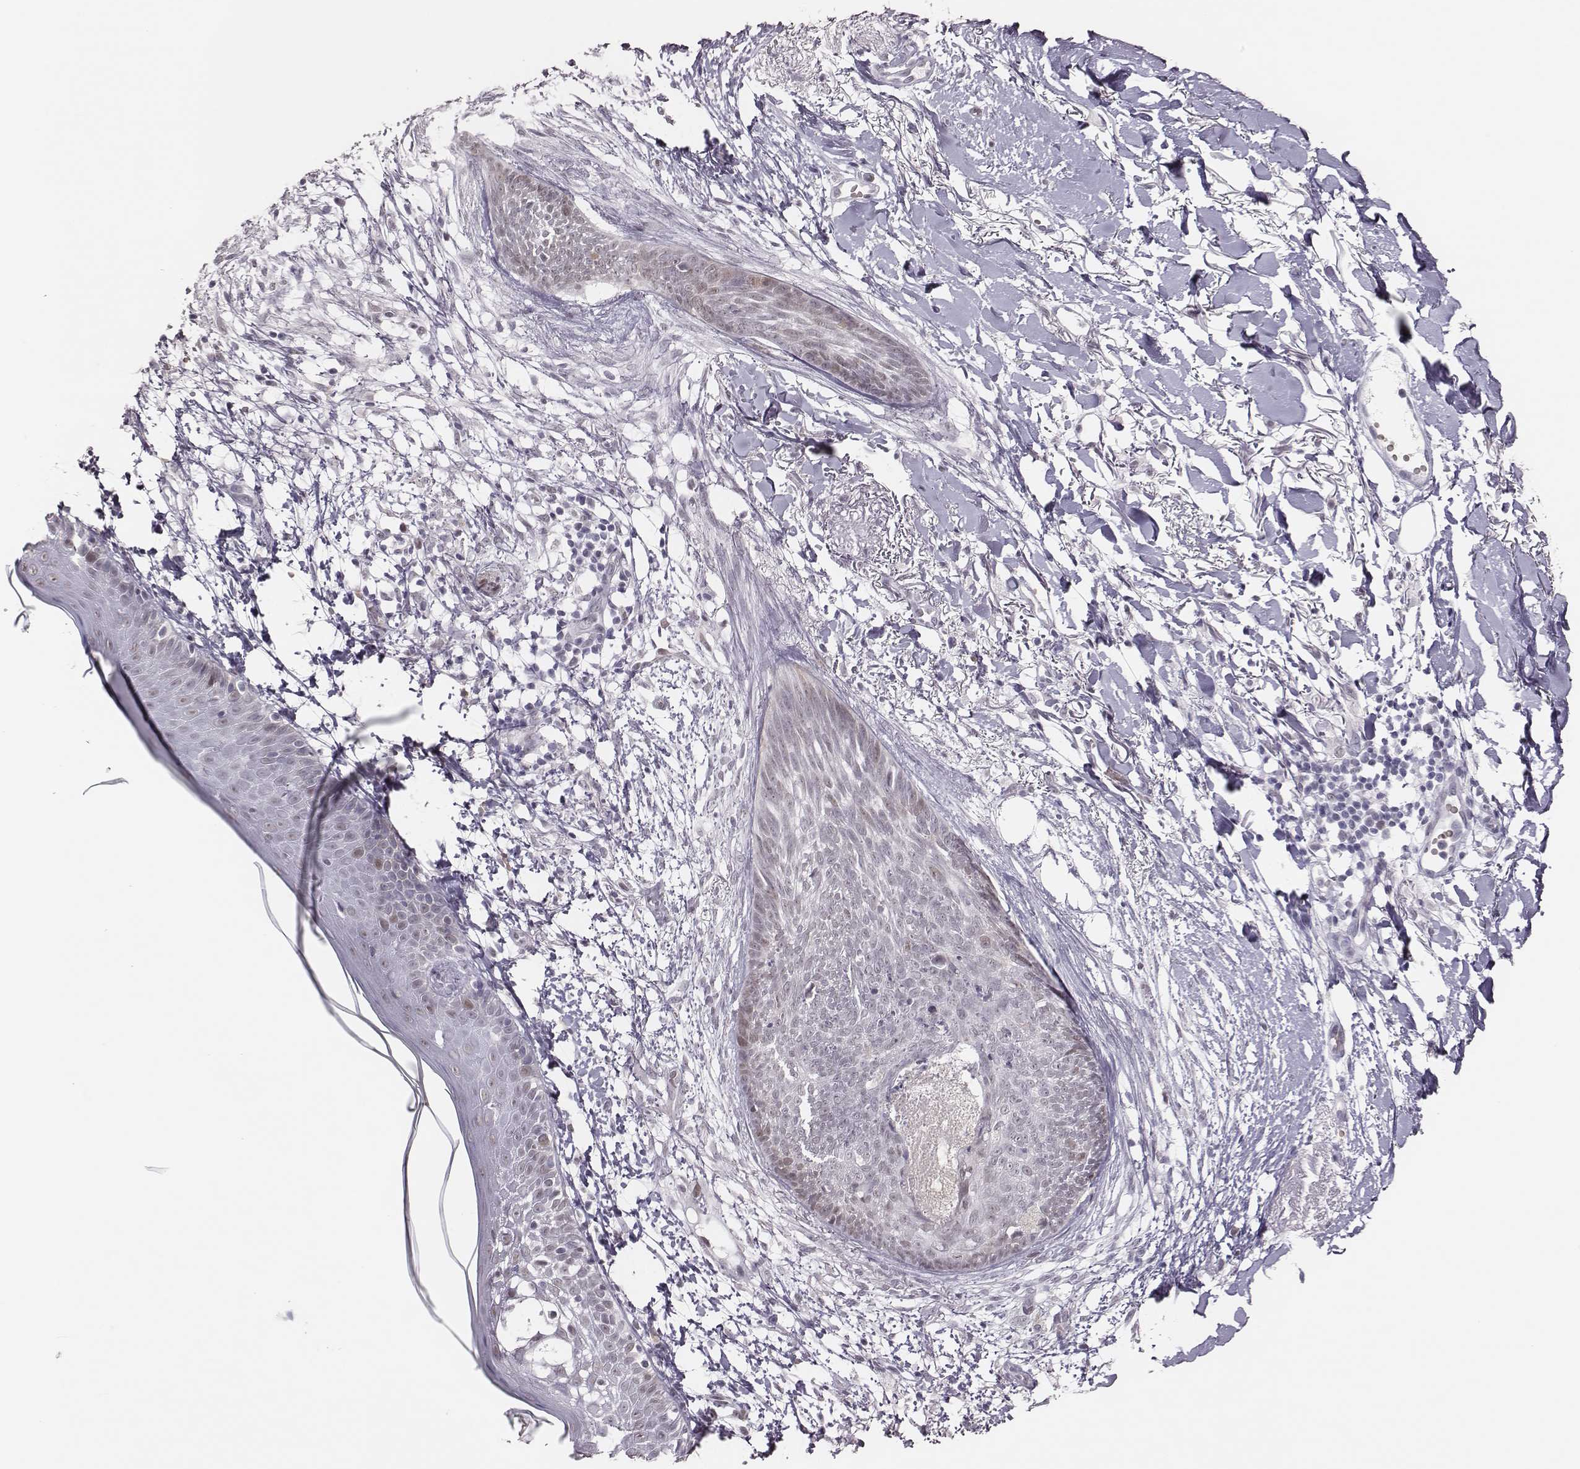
{"staining": {"intensity": "negative", "quantity": "none", "location": "none"}, "tissue": "skin cancer", "cell_type": "Tumor cells", "image_type": "cancer", "snomed": [{"axis": "morphology", "description": "Normal tissue, NOS"}, {"axis": "morphology", "description": "Basal cell carcinoma"}, {"axis": "topography", "description": "Skin"}], "caption": "Histopathology image shows no protein positivity in tumor cells of skin cancer (basal cell carcinoma) tissue.", "gene": "PBK", "patient": {"sex": "male", "age": 84}}